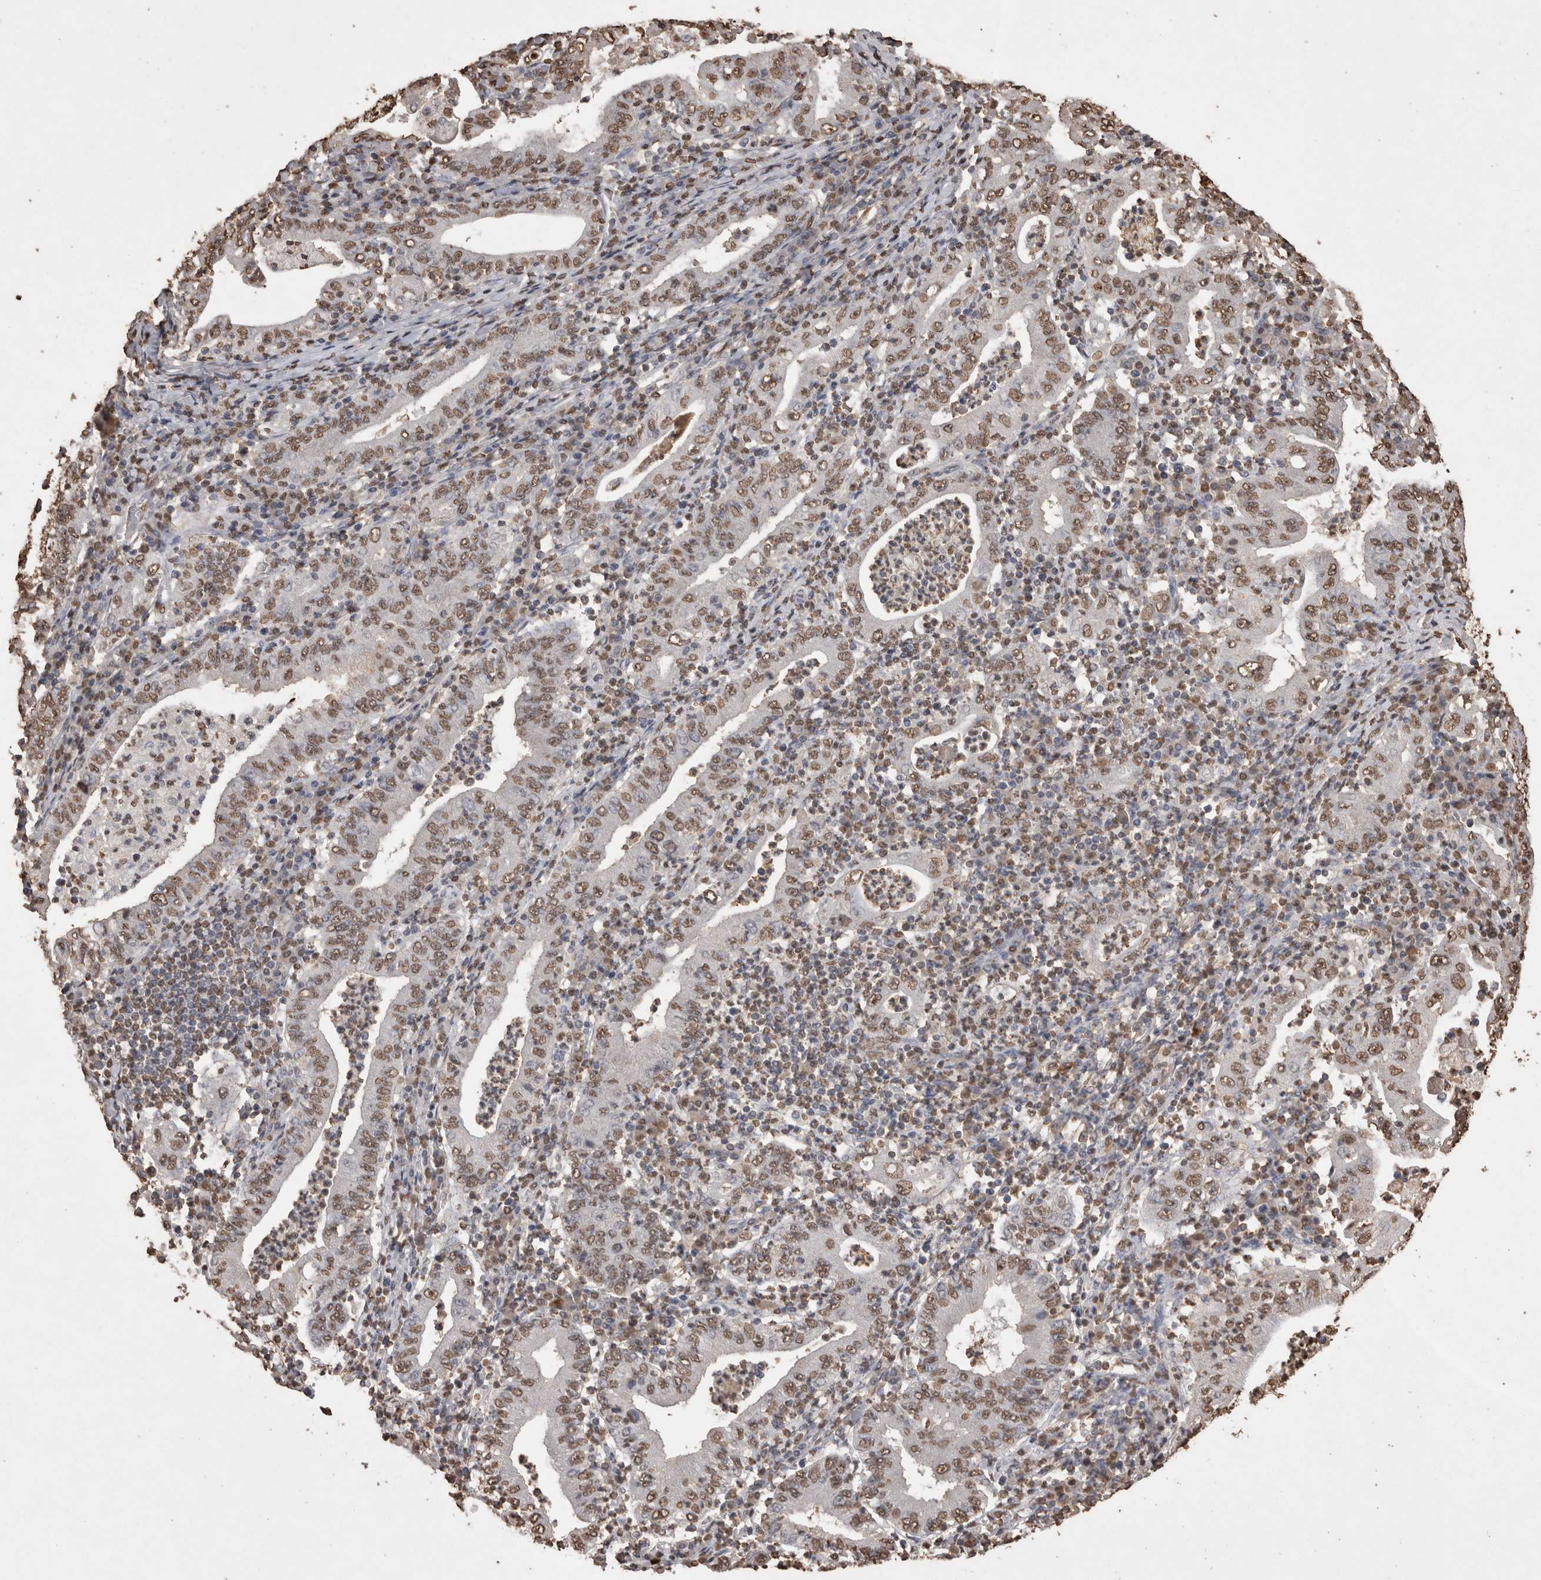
{"staining": {"intensity": "moderate", "quantity": ">75%", "location": "nuclear"}, "tissue": "stomach cancer", "cell_type": "Tumor cells", "image_type": "cancer", "snomed": [{"axis": "morphology", "description": "Normal tissue, NOS"}, {"axis": "morphology", "description": "Adenocarcinoma, NOS"}, {"axis": "topography", "description": "Esophagus"}, {"axis": "topography", "description": "Stomach, upper"}, {"axis": "topography", "description": "Peripheral nerve tissue"}], "caption": "Stomach cancer (adenocarcinoma) stained with a brown dye displays moderate nuclear positive staining in approximately >75% of tumor cells.", "gene": "POU5F1", "patient": {"sex": "male", "age": 62}}